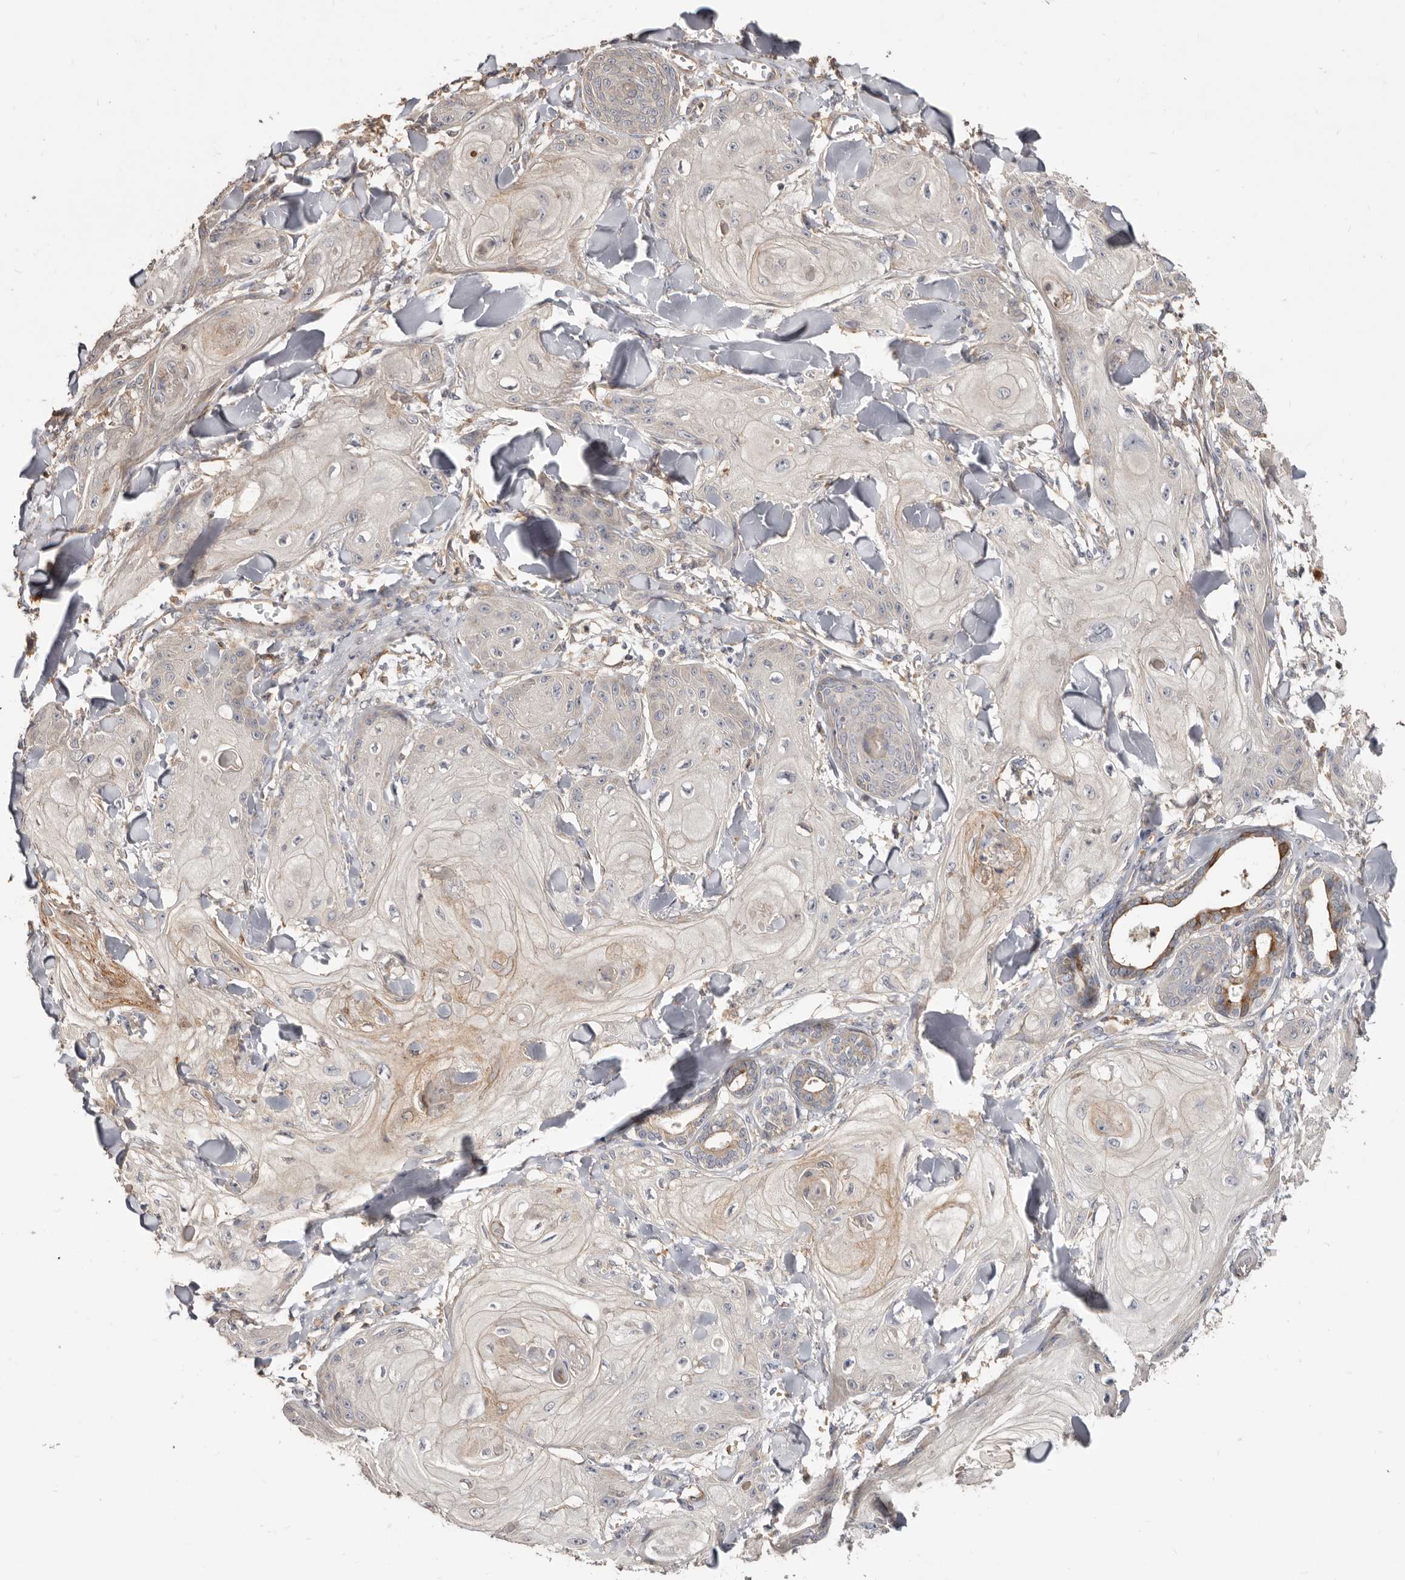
{"staining": {"intensity": "negative", "quantity": "none", "location": "none"}, "tissue": "skin cancer", "cell_type": "Tumor cells", "image_type": "cancer", "snomed": [{"axis": "morphology", "description": "Squamous cell carcinoma, NOS"}, {"axis": "topography", "description": "Skin"}], "caption": "Tumor cells show no significant staining in skin cancer (squamous cell carcinoma). Brightfield microscopy of IHC stained with DAB (3,3'-diaminobenzidine) (brown) and hematoxylin (blue), captured at high magnification.", "gene": "LRRC25", "patient": {"sex": "male", "age": 74}}